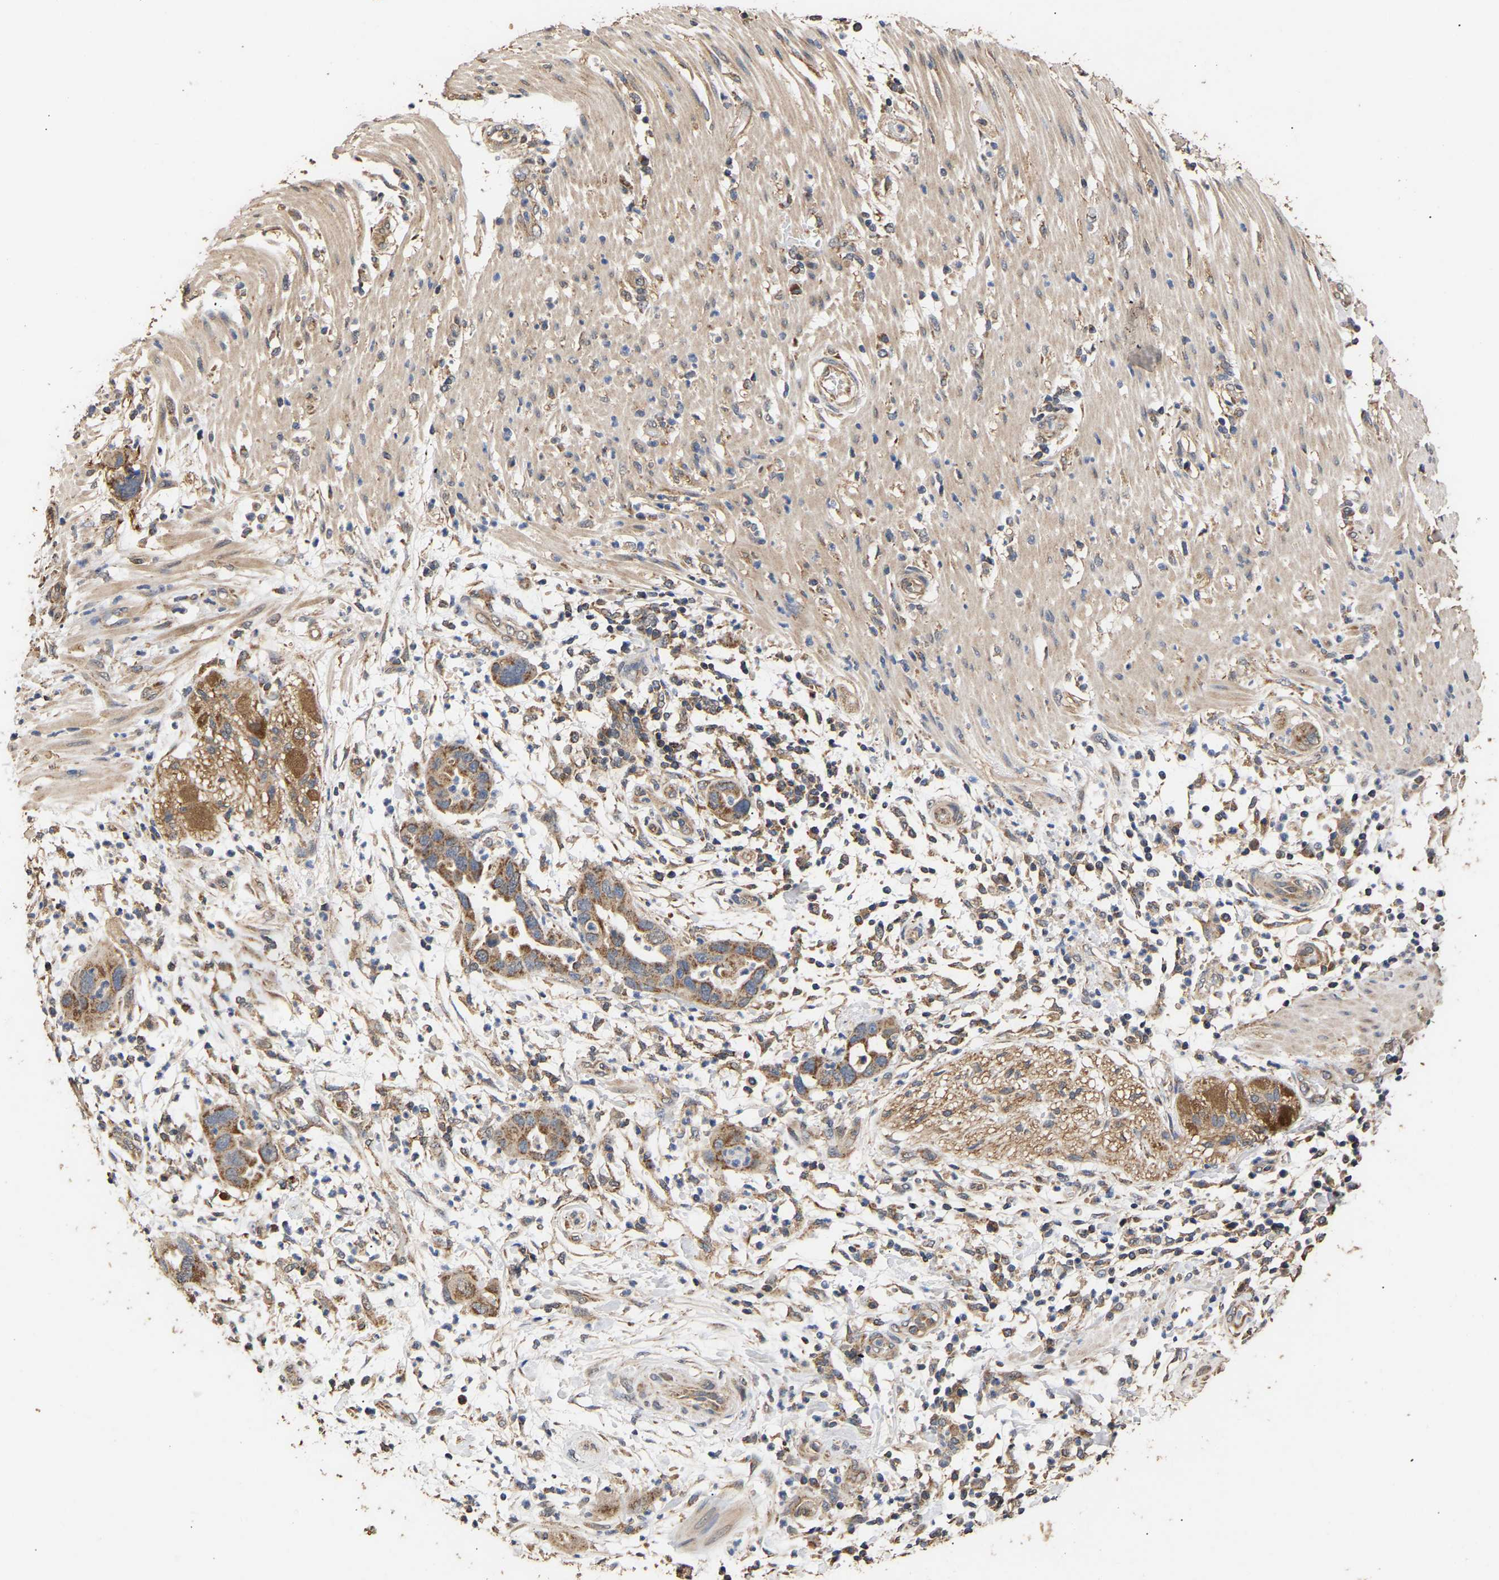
{"staining": {"intensity": "moderate", "quantity": ">75%", "location": "cytoplasmic/membranous"}, "tissue": "pancreatic cancer", "cell_type": "Tumor cells", "image_type": "cancer", "snomed": [{"axis": "morphology", "description": "Adenocarcinoma, NOS"}, {"axis": "topography", "description": "Pancreas"}], "caption": "About >75% of tumor cells in pancreatic adenocarcinoma reveal moderate cytoplasmic/membranous protein expression as visualized by brown immunohistochemical staining.", "gene": "ZNF26", "patient": {"sex": "female", "age": 71}}